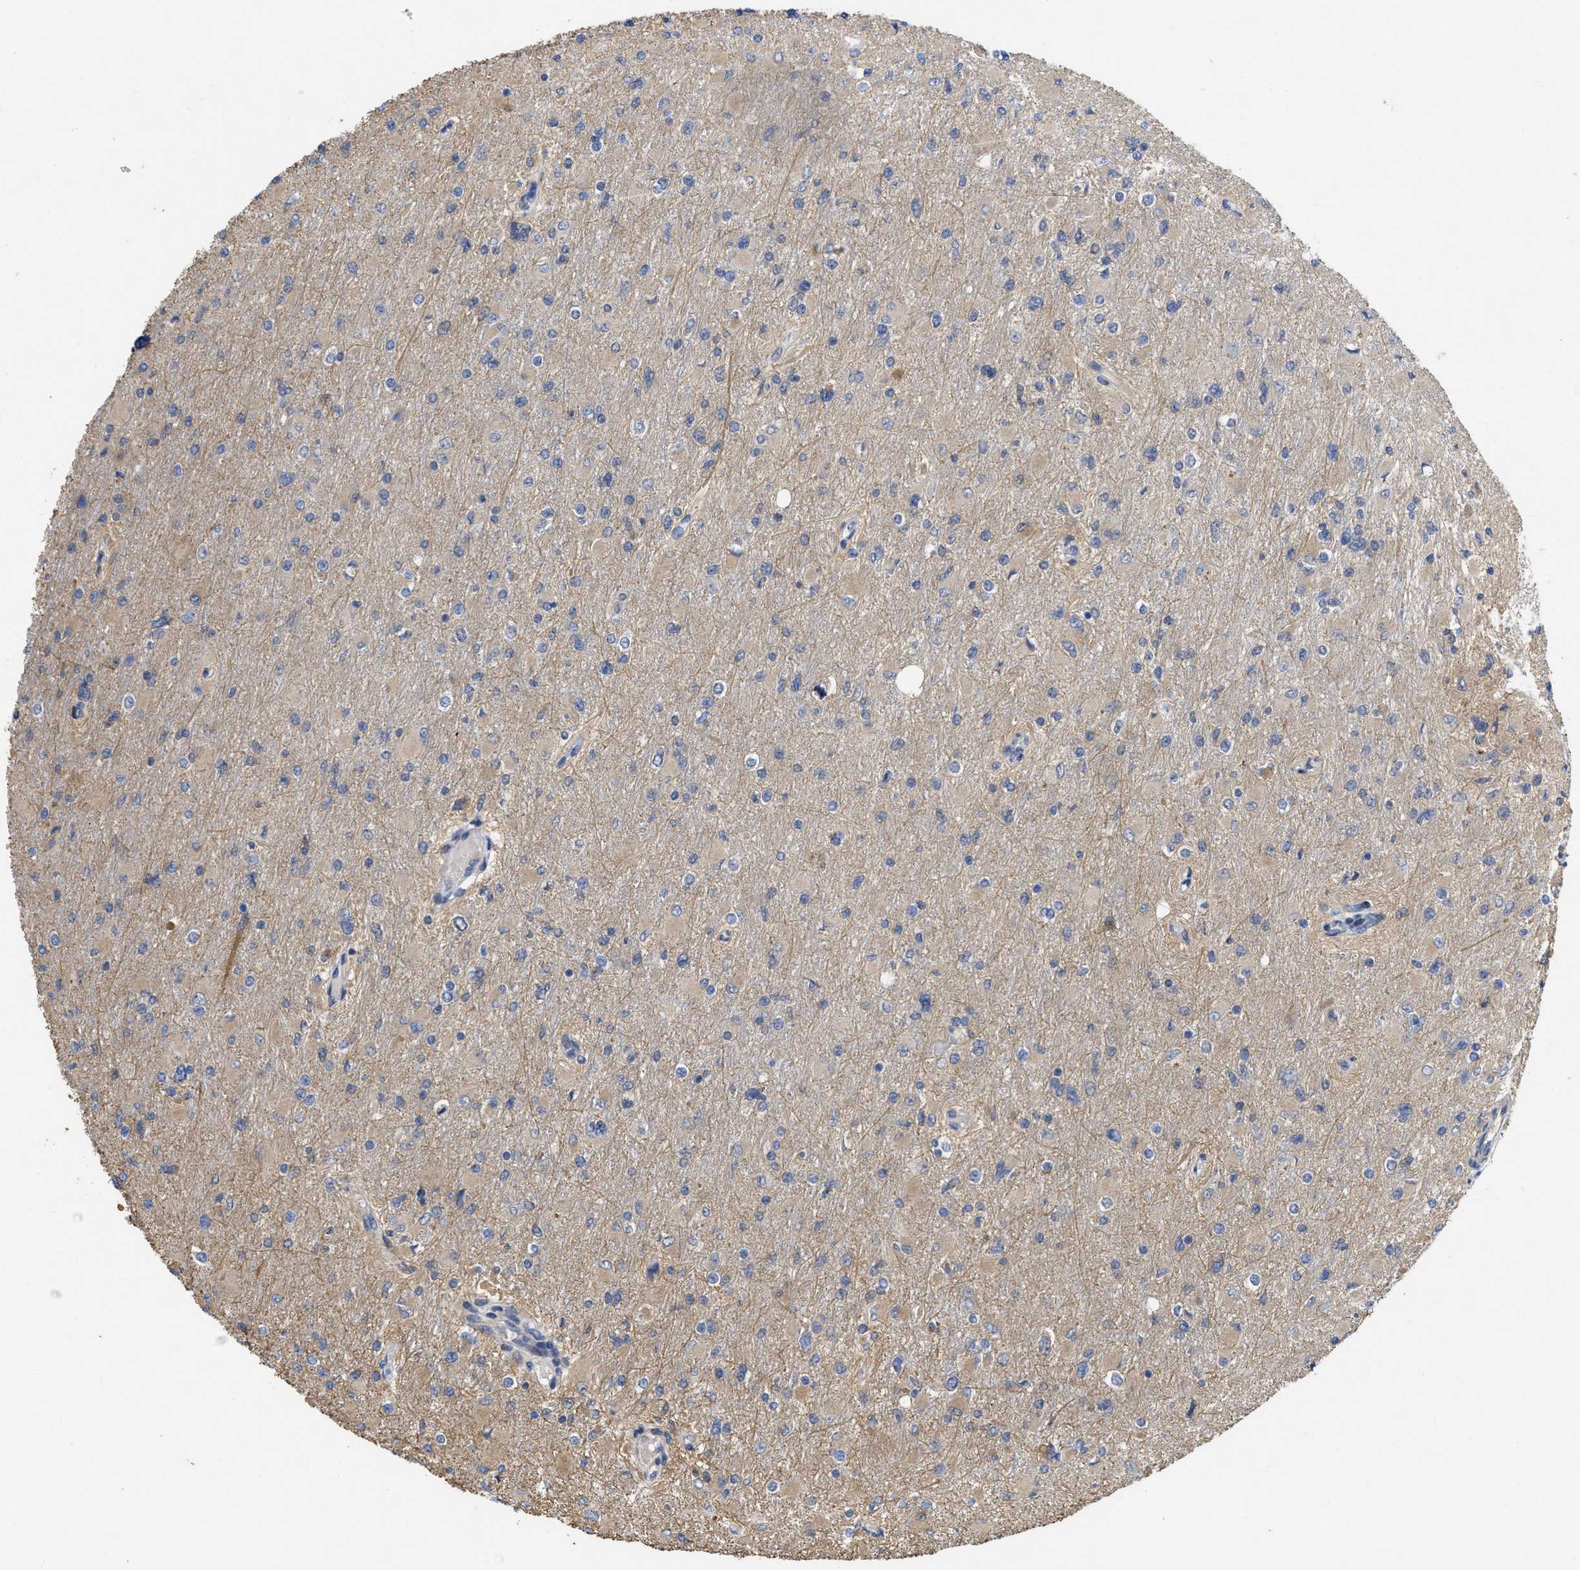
{"staining": {"intensity": "weak", "quantity": "25%-75%", "location": "cytoplasmic/membranous"}, "tissue": "glioma", "cell_type": "Tumor cells", "image_type": "cancer", "snomed": [{"axis": "morphology", "description": "Glioma, malignant, High grade"}, {"axis": "topography", "description": "Cerebral cortex"}], "caption": "A brown stain shows weak cytoplasmic/membranous expression of a protein in glioma tumor cells.", "gene": "ARHGEF26", "patient": {"sex": "female", "age": 36}}